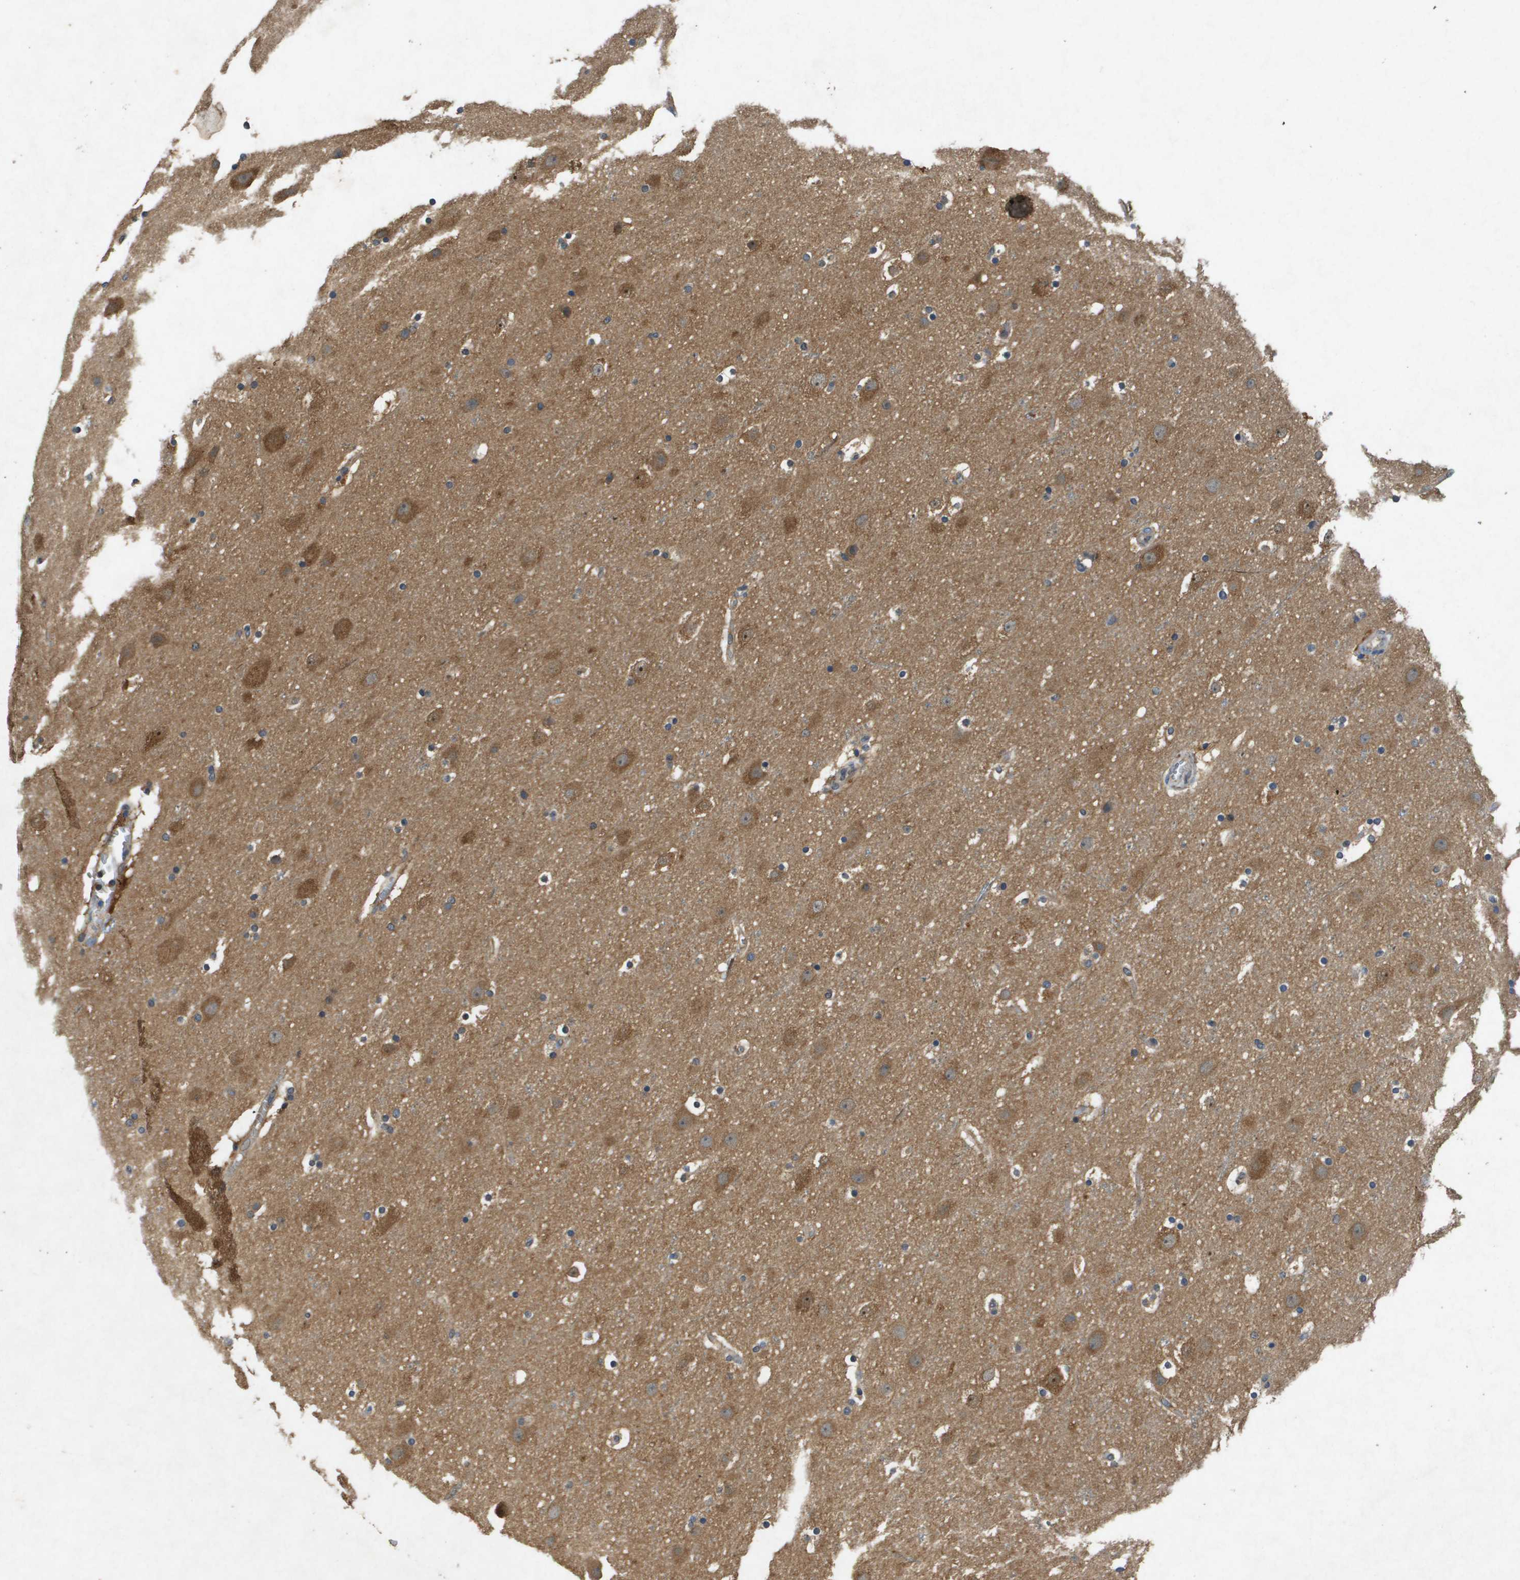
{"staining": {"intensity": "moderate", "quantity": "25%-75%", "location": "cytoplasmic/membranous"}, "tissue": "cerebral cortex", "cell_type": "Endothelial cells", "image_type": "normal", "snomed": [{"axis": "morphology", "description": "Normal tissue, NOS"}, {"axis": "topography", "description": "Cerebral cortex"}], "caption": "Immunohistochemical staining of unremarkable cerebral cortex displays medium levels of moderate cytoplasmic/membranous positivity in about 25%-75% of endothelial cells. (brown staining indicates protein expression, while blue staining denotes nuclei).", "gene": "PTPRT", "patient": {"sex": "male", "age": 45}}